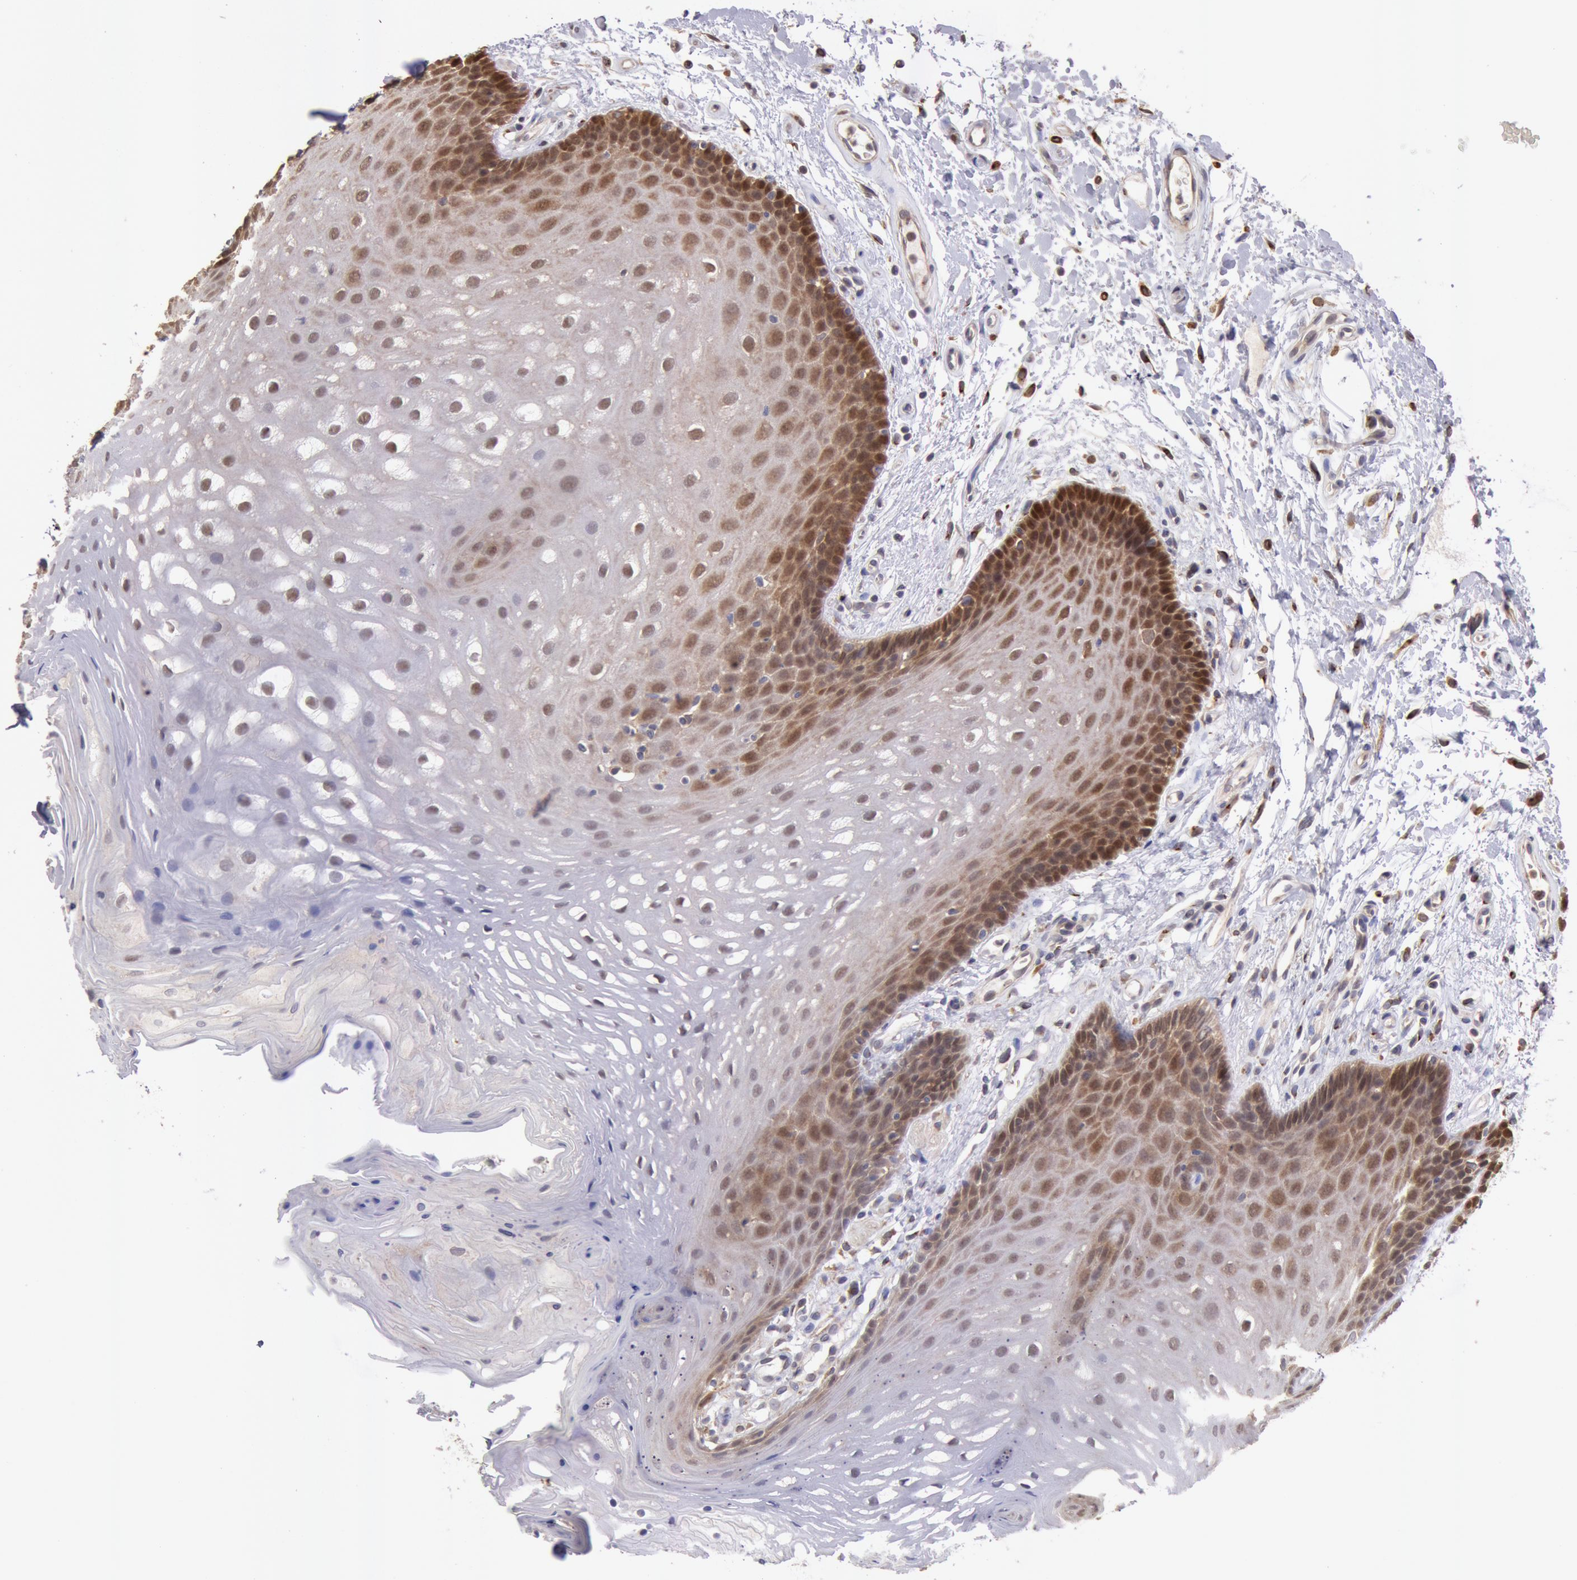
{"staining": {"intensity": "moderate", "quantity": "25%-75%", "location": "cytoplasmic/membranous,nuclear"}, "tissue": "oral mucosa", "cell_type": "Squamous epithelial cells", "image_type": "normal", "snomed": [{"axis": "morphology", "description": "Normal tissue, NOS"}, {"axis": "topography", "description": "Oral tissue"}], "caption": "A medium amount of moderate cytoplasmic/membranous,nuclear staining is present in about 25%-75% of squamous epithelial cells in normal oral mucosa. Immunohistochemistry (ihc) stains the protein in brown and the nuclei are stained blue.", "gene": "COMT", "patient": {"sex": "male", "age": 62}}